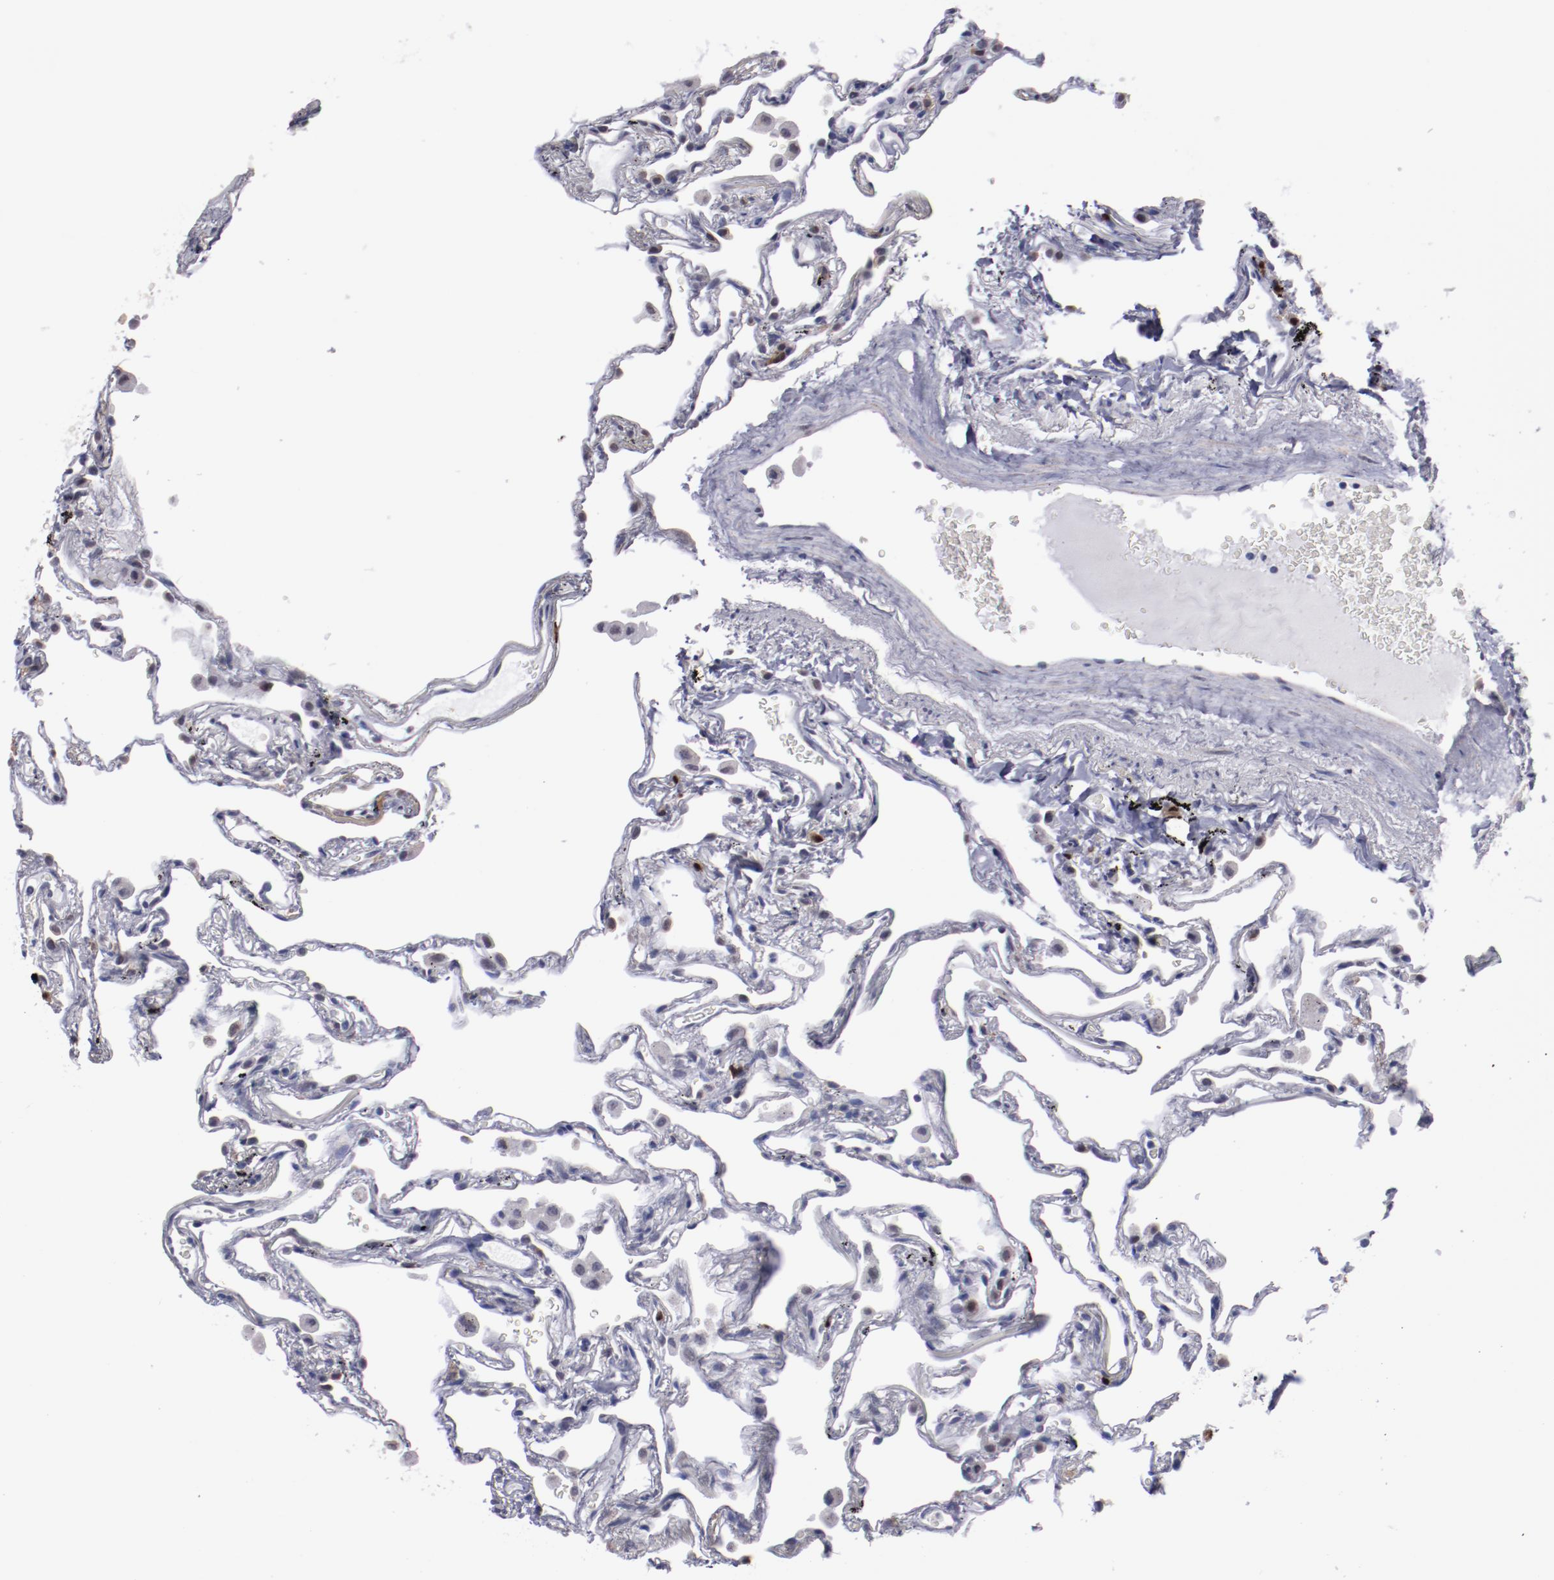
{"staining": {"intensity": "negative", "quantity": "none", "location": "none"}, "tissue": "lung", "cell_type": "Alveolar cells", "image_type": "normal", "snomed": [{"axis": "morphology", "description": "Normal tissue, NOS"}, {"axis": "morphology", "description": "Inflammation, NOS"}, {"axis": "topography", "description": "Lung"}], "caption": "An immunohistochemistry micrograph of unremarkable lung is shown. There is no staining in alveolar cells of lung.", "gene": "IRF4", "patient": {"sex": "male", "age": 69}}